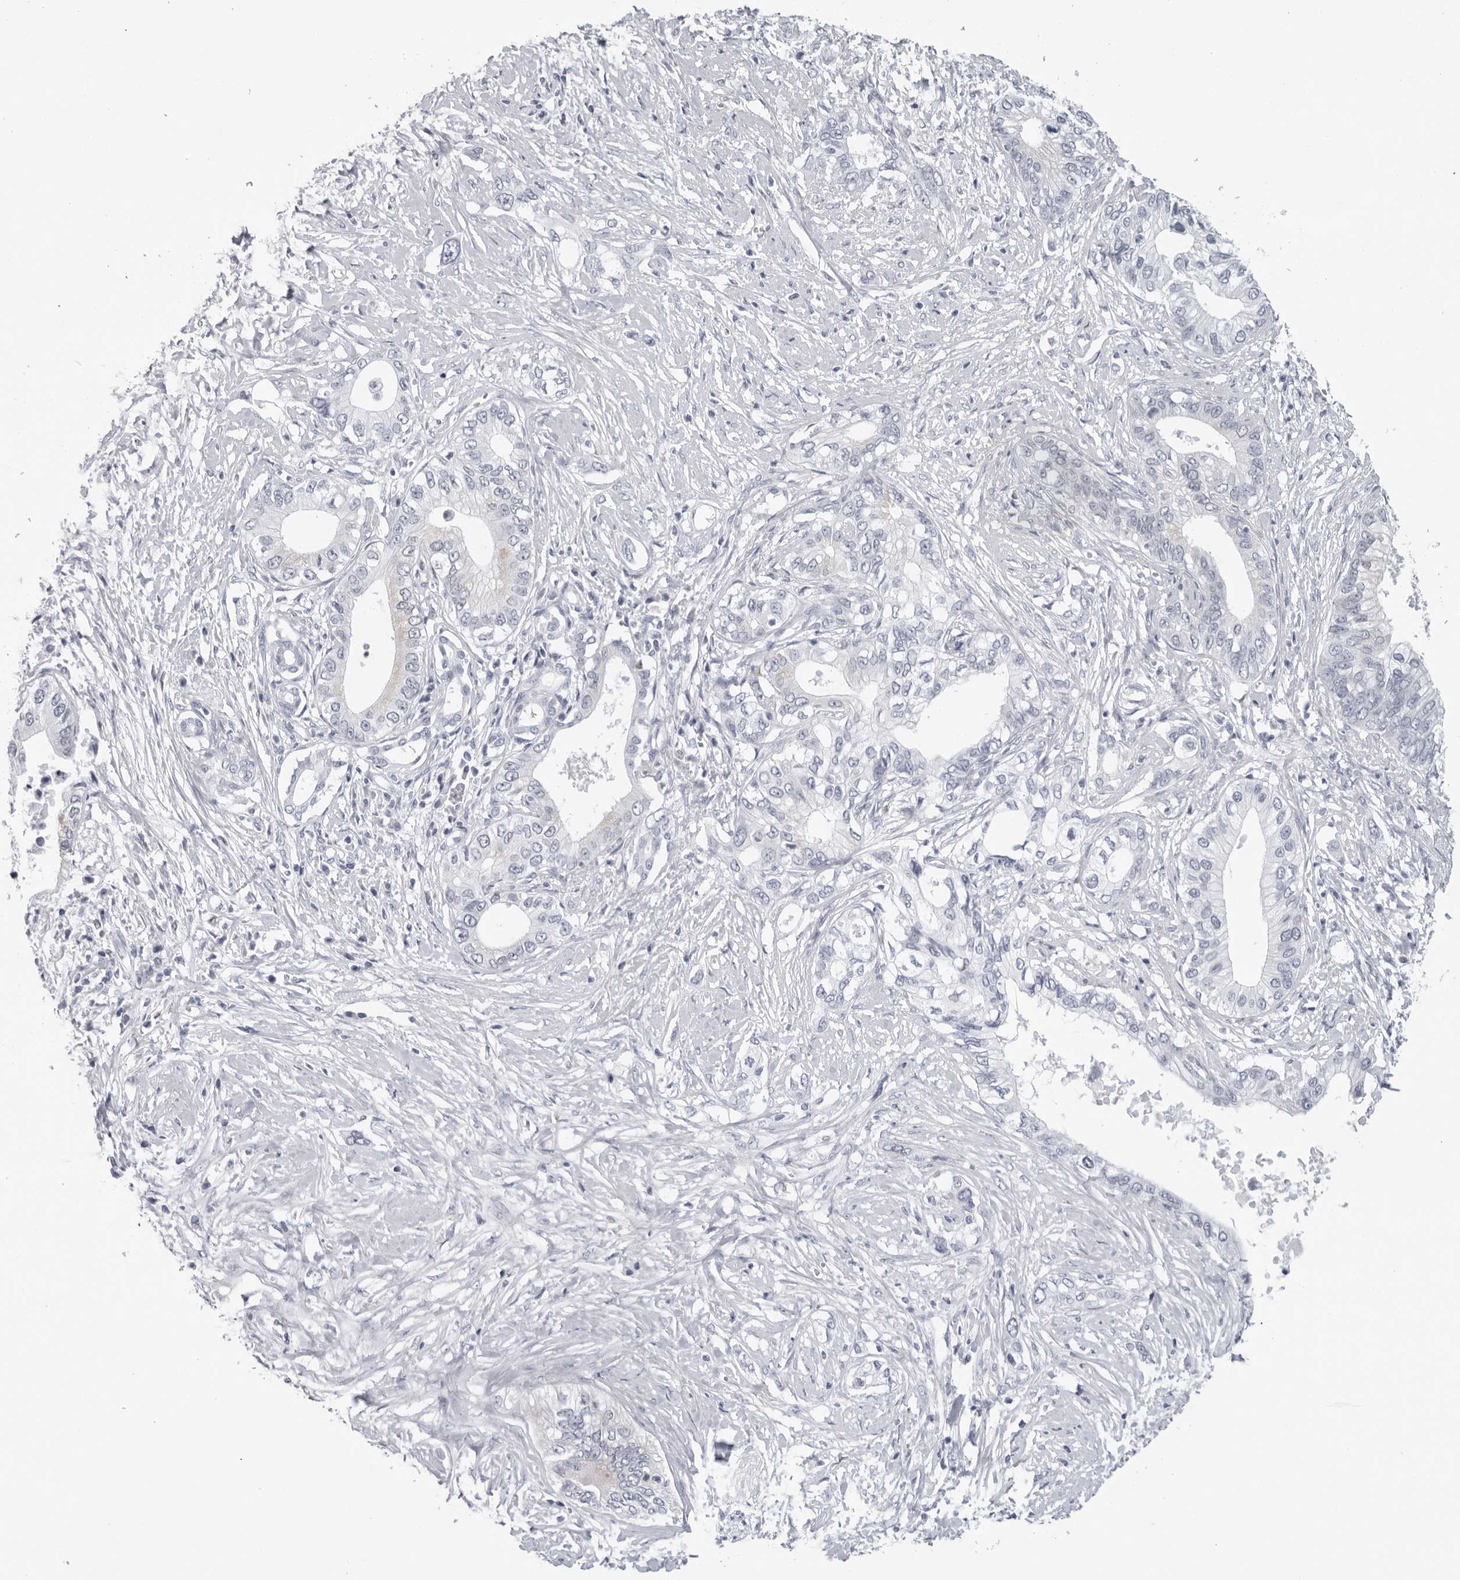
{"staining": {"intensity": "negative", "quantity": "none", "location": "none"}, "tissue": "pancreatic cancer", "cell_type": "Tumor cells", "image_type": "cancer", "snomed": [{"axis": "morphology", "description": "Normal tissue, NOS"}, {"axis": "morphology", "description": "Adenocarcinoma, NOS"}, {"axis": "topography", "description": "Pancreas"}, {"axis": "topography", "description": "Peripheral nerve tissue"}], "caption": "Tumor cells are negative for protein expression in human pancreatic adenocarcinoma.", "gene": "CPT2", "patient": {"sex": "male", "age": 59}}